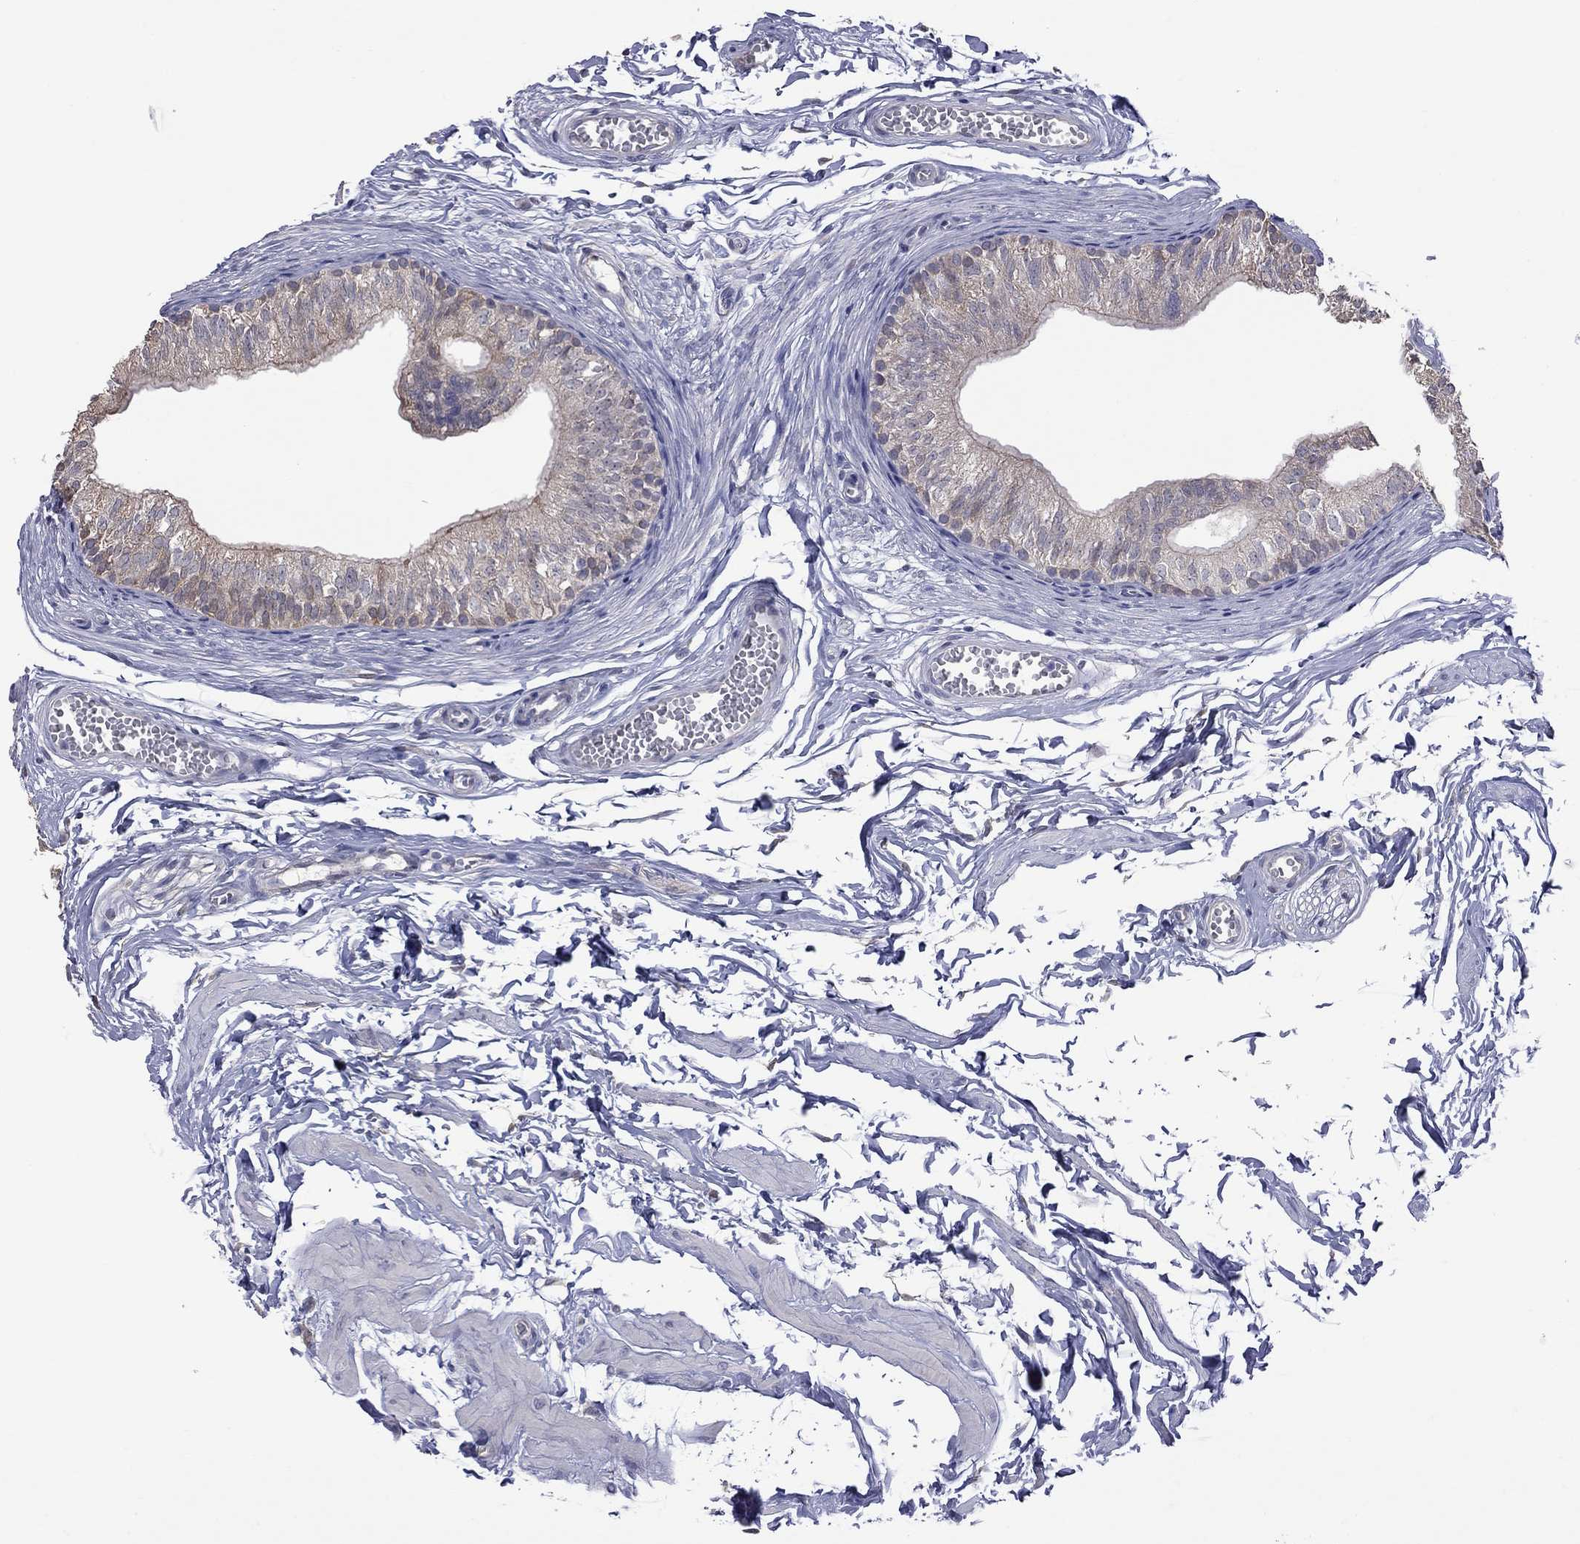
{"staining": {"intensity": "weak", "quantity": "25%-75%", "location": "cytoplasmic/membranous"}, "tissue": "epididymis", "cell_type": "Glandular cells", "image_type": "normal", "snomed": [{"axis": "morphology", "description": "Normal tissue, NOS"}, {"axis": "topography", "description": "Epididymis"}], "caption": "An IHC image of unremarkable tissue is shown. Protein staining in brown shows weak cytoplasmic/membranous positivity in epididymis within glandular cells.", "gene": "HYLS1", "patient": {"sex": "male", "age": 22}}